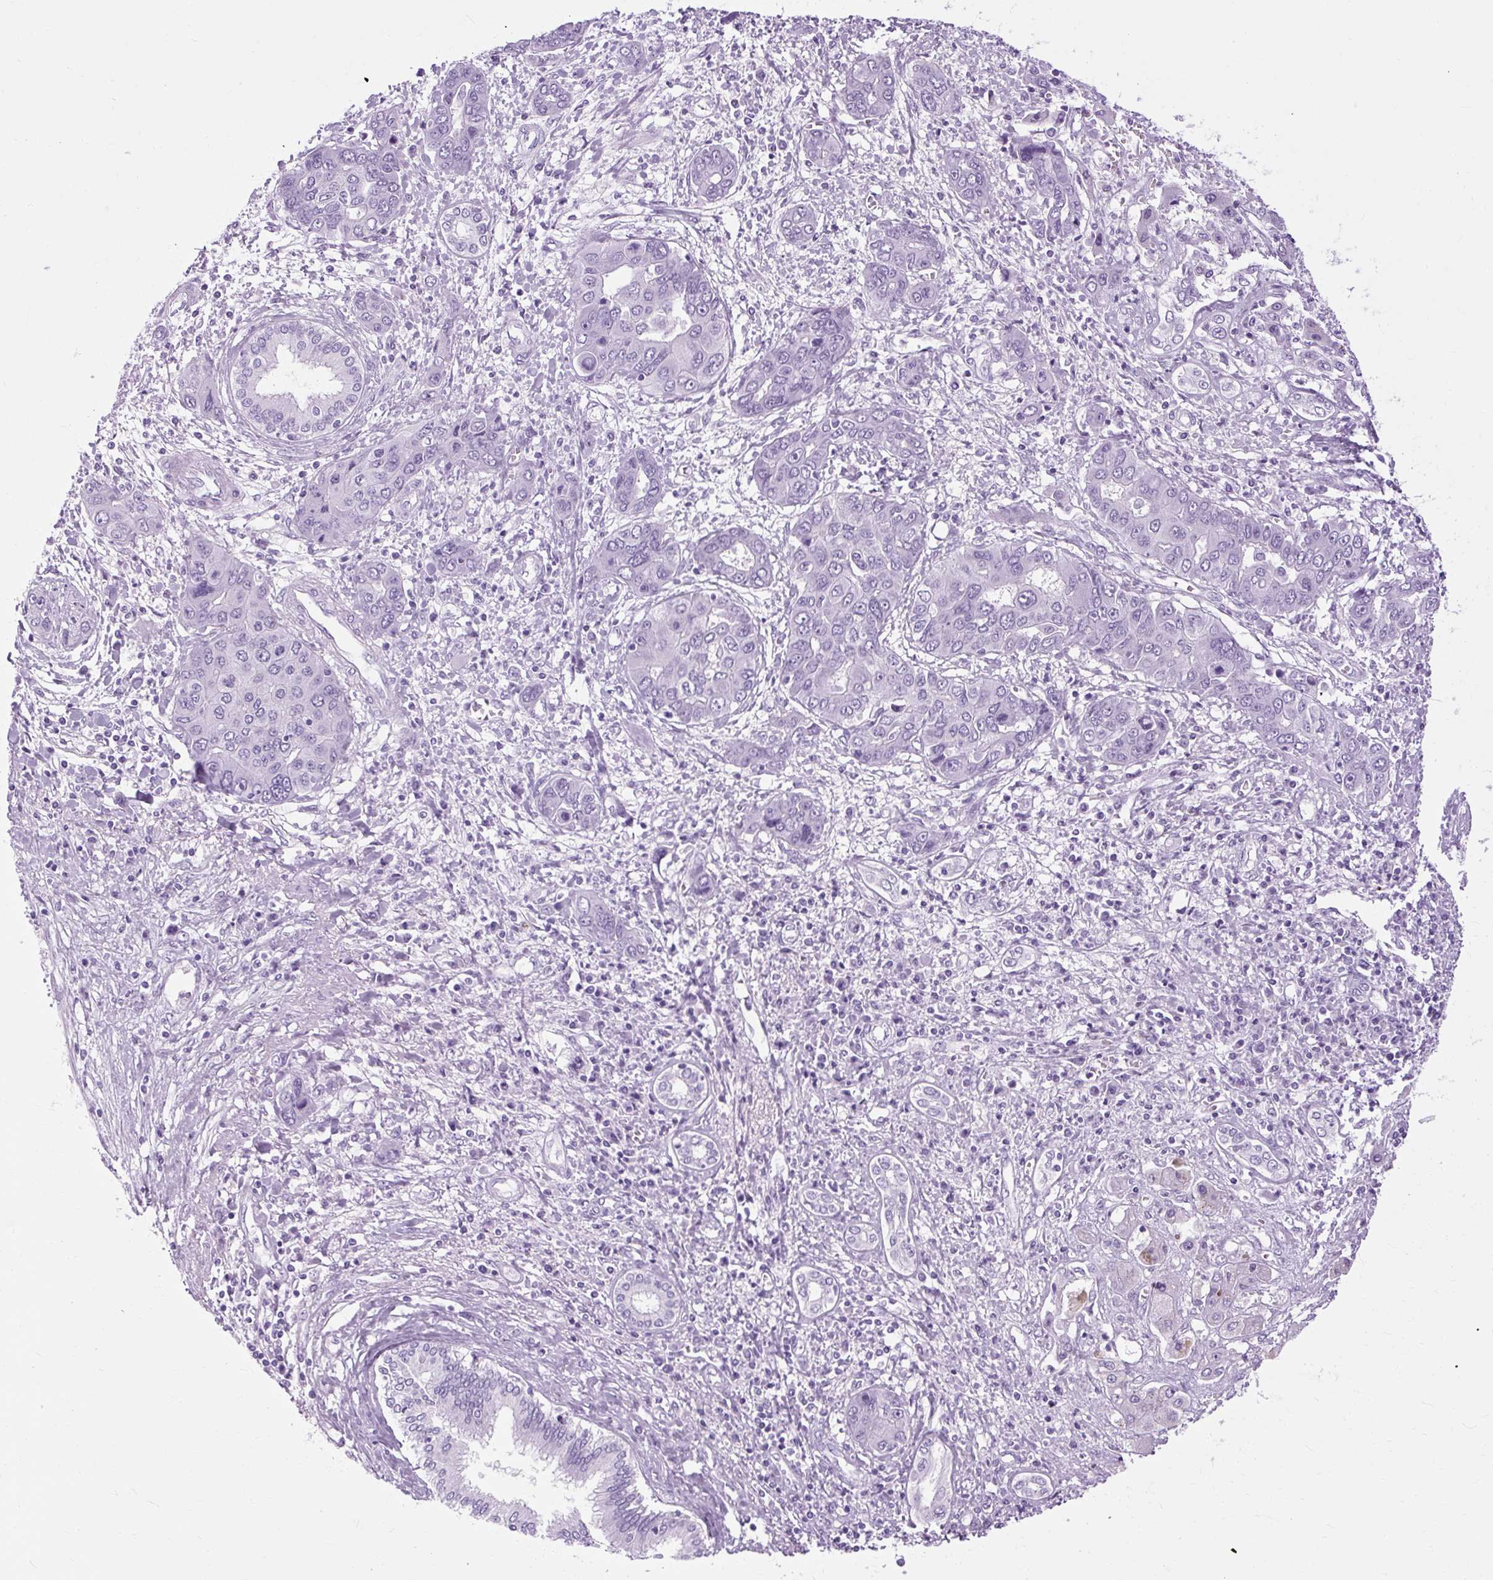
{"staining": {"intensity": "negative", "quantity": "none", "location": "none"}, "tissue": "liver cancer", "cell_type": "Tumor cells", "image_type": "cancer", "snomed": [{"axis": "morphology", "description": "Cholangiocarcinoma"}, {"axis": "topography", "description": "Liver"}], "caption": "A high-resolution histopathology image shows immunohistochemistry (IHC) staining of liver cancer (cholangiocarcinoma), which shows no significant expression in tumor cells.", "gene": "B3GNT4", "patient": {"sex": "male", "age": 67}}